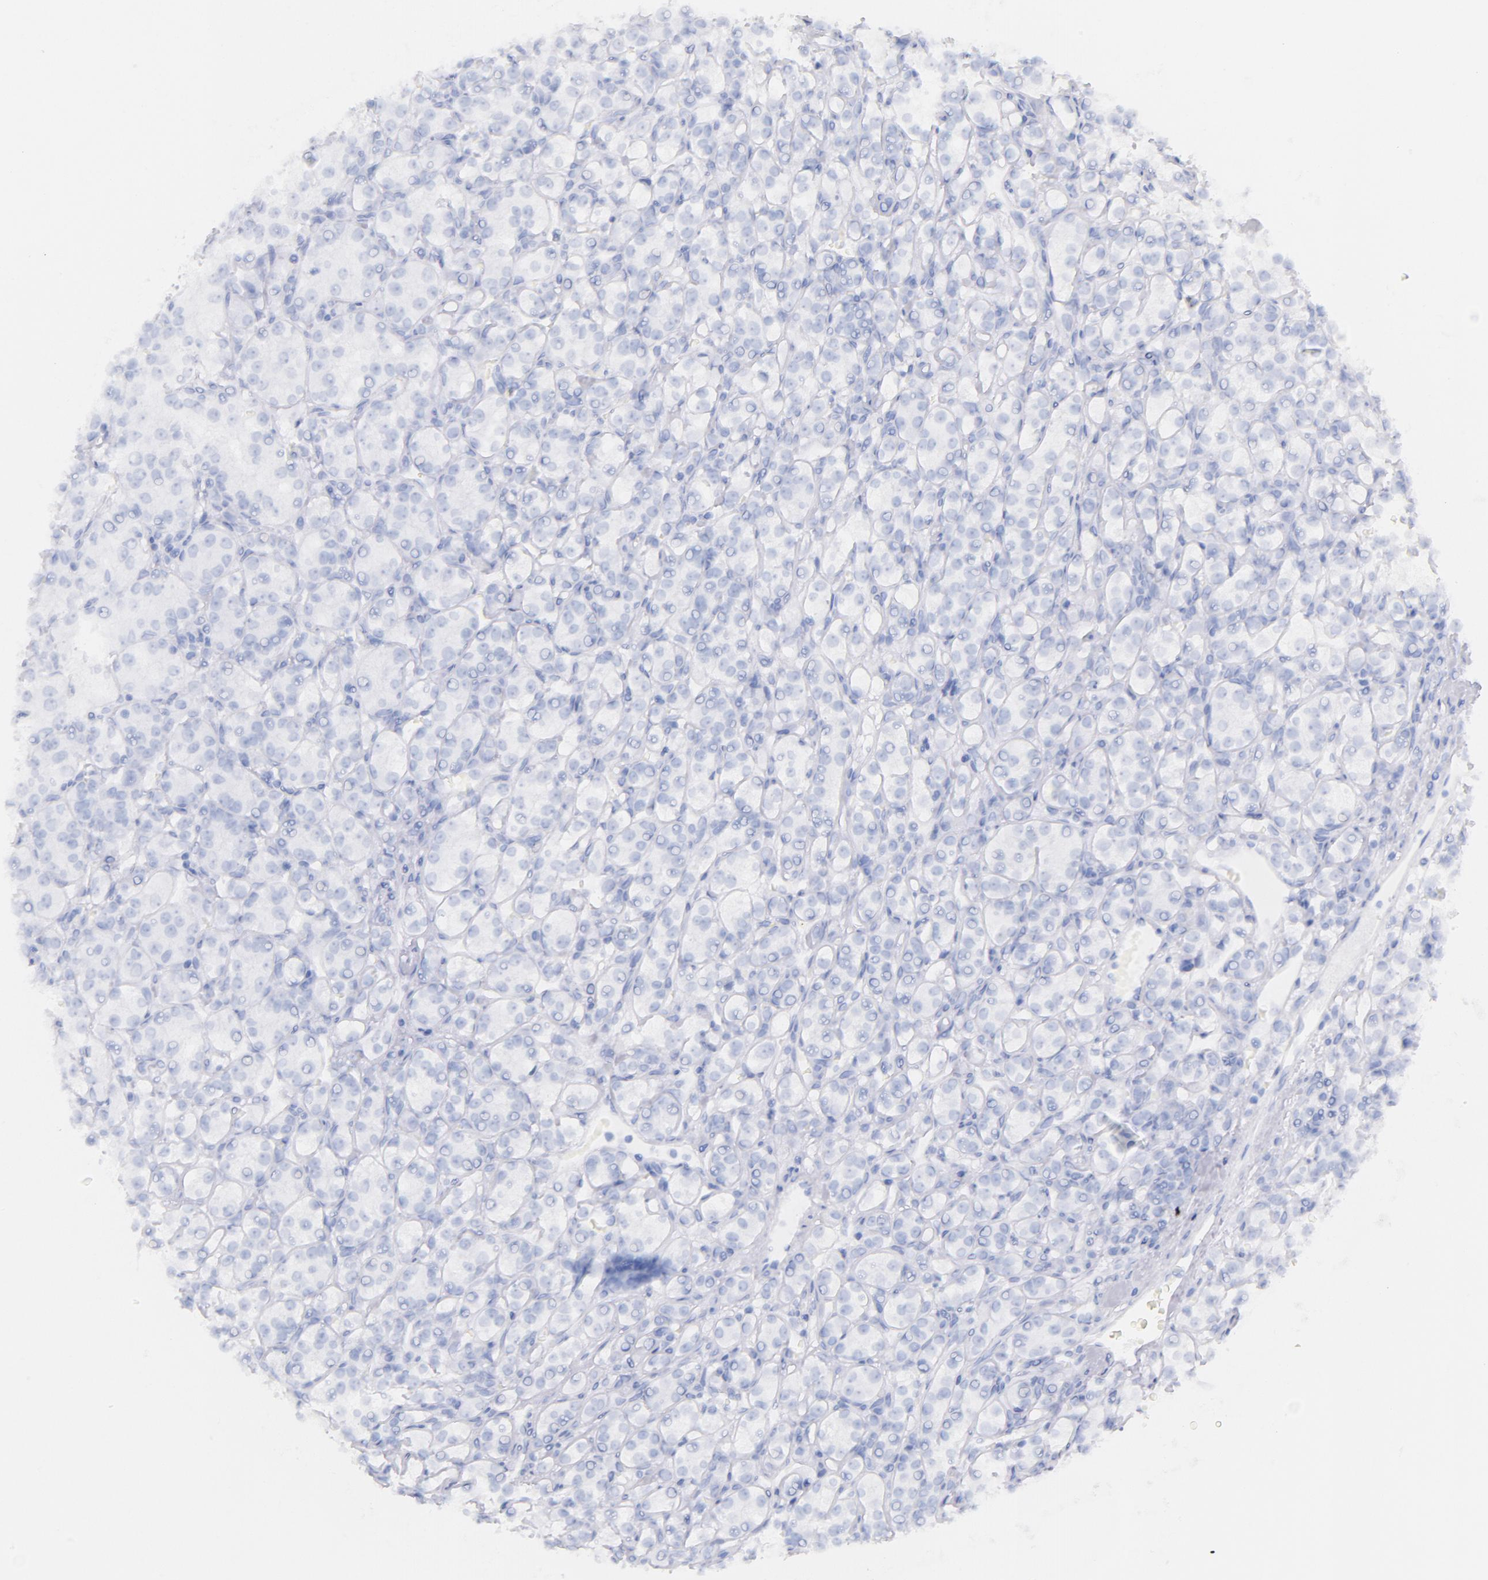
{"staining": {"intensity": "negative", "quantity": "none", "location": "none"}, "tissue": "renal cancer", "cell_type": "Tumor cells", "image_type": "cancer", "snomed": [{"axis": "morphology", "description": "Adenocarcinoma, NOS"}, {"axis": "topography", "description": "Kidney"}], "caption": "DAB immunohistochemical staining of human adenocarcinoma (renal) exhibits no significant expression in tumor cells.", "gene": "CD44", "patient": {"sex": "male", "age": 77}}